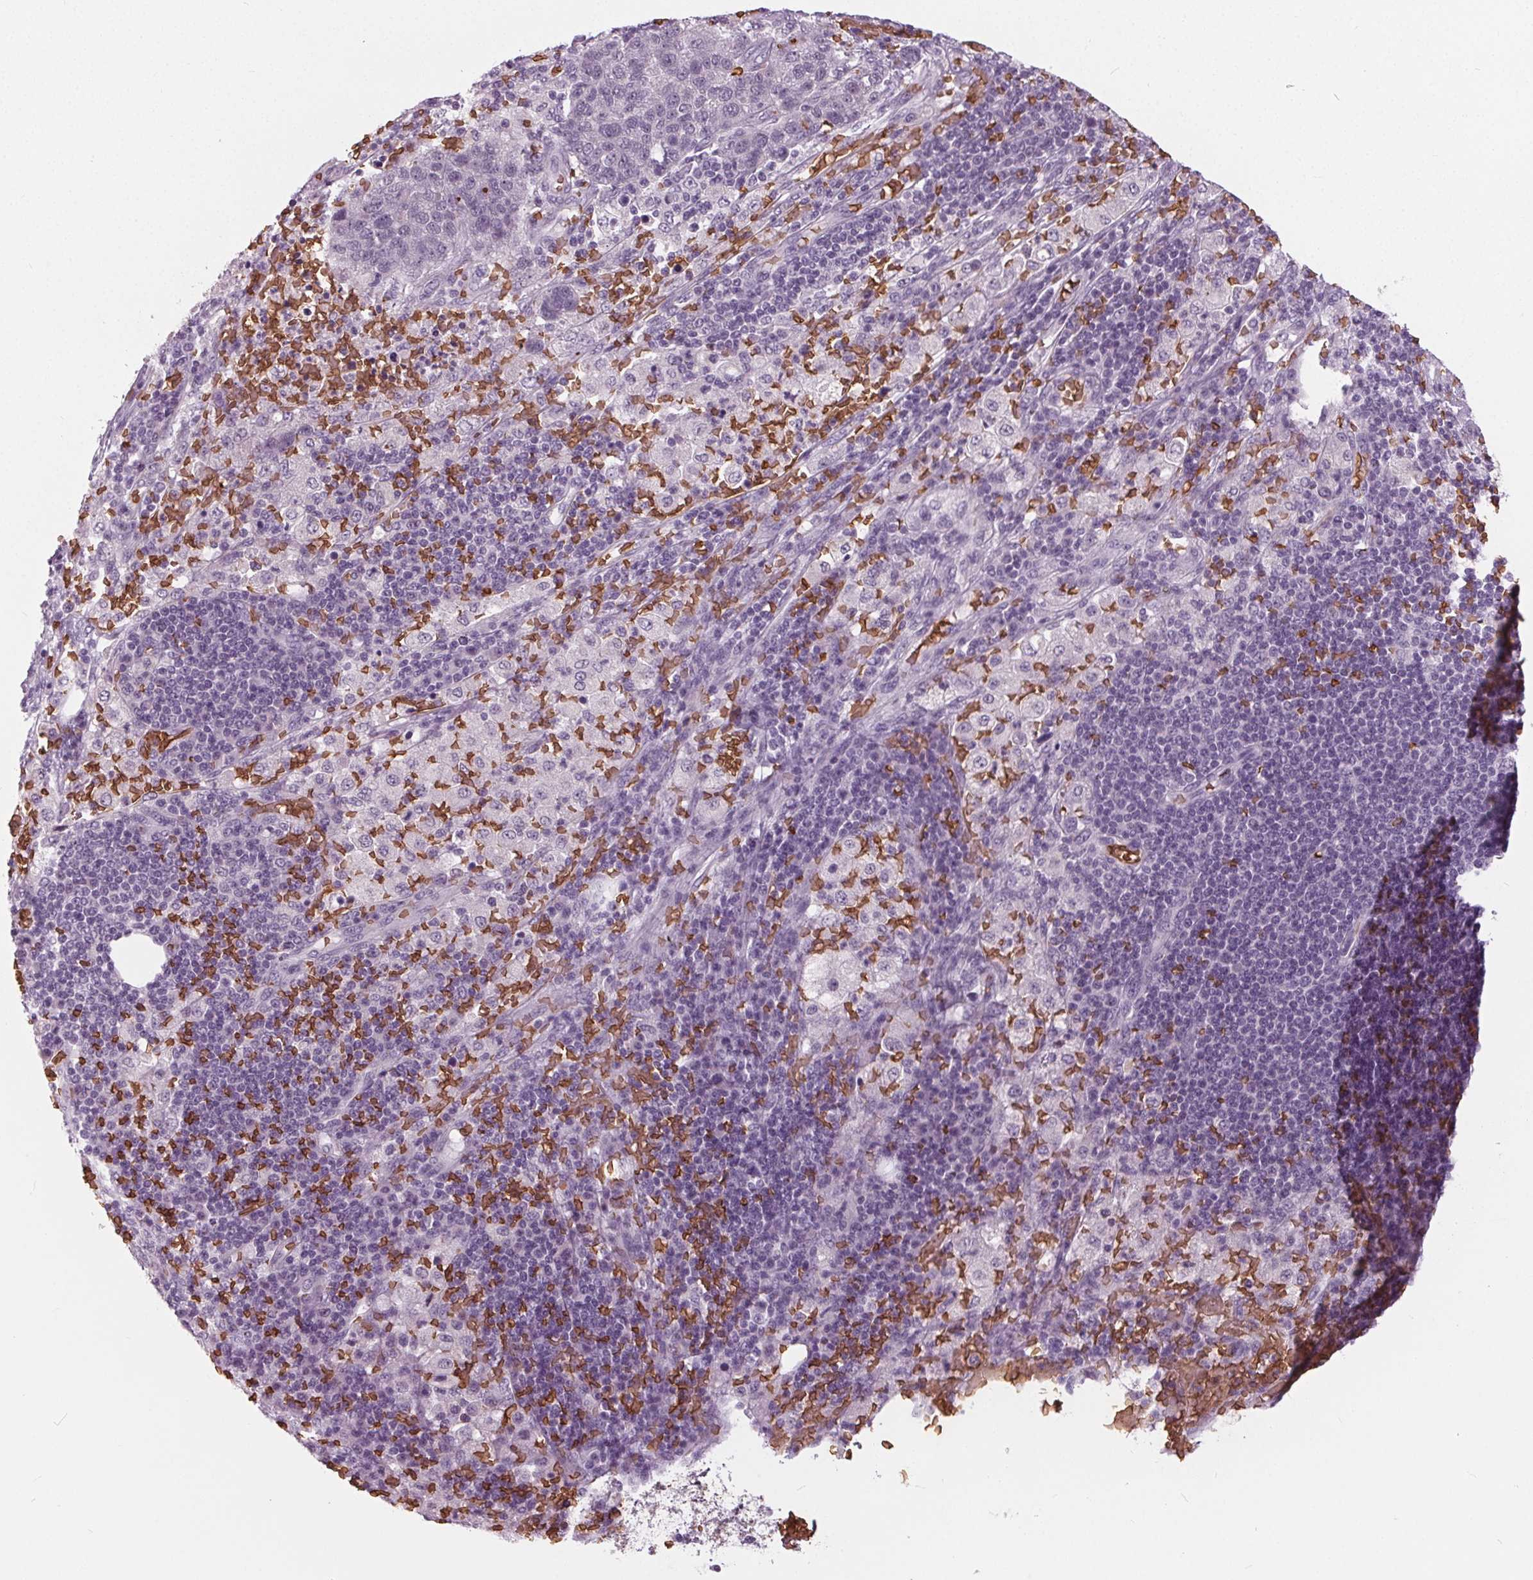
{"staining": {"intensity": "negative", "quantity": "none", "location": "none"}, "tissue": "pancreatic cancer", "cell_type": "Tumor cells", "image_type": "cancer", "snomed": [{"axis": "morphology", "description": "Adenocarcinoma, NOS"}, {"axis": "topography", "description": "Pancreas"}], "caption": "Immunohistochemistry of human pancreatic cancer (adenocarcinoma) exhibits no expression in tumor cells. The staining was performed using DAB to visualize the protein expression in brown, while the nuclei were stained in blue with hematoxylin (Magnification: 20x).", "gene": "SLC4A1", "patient": {"sex": "female", "age": 61}}